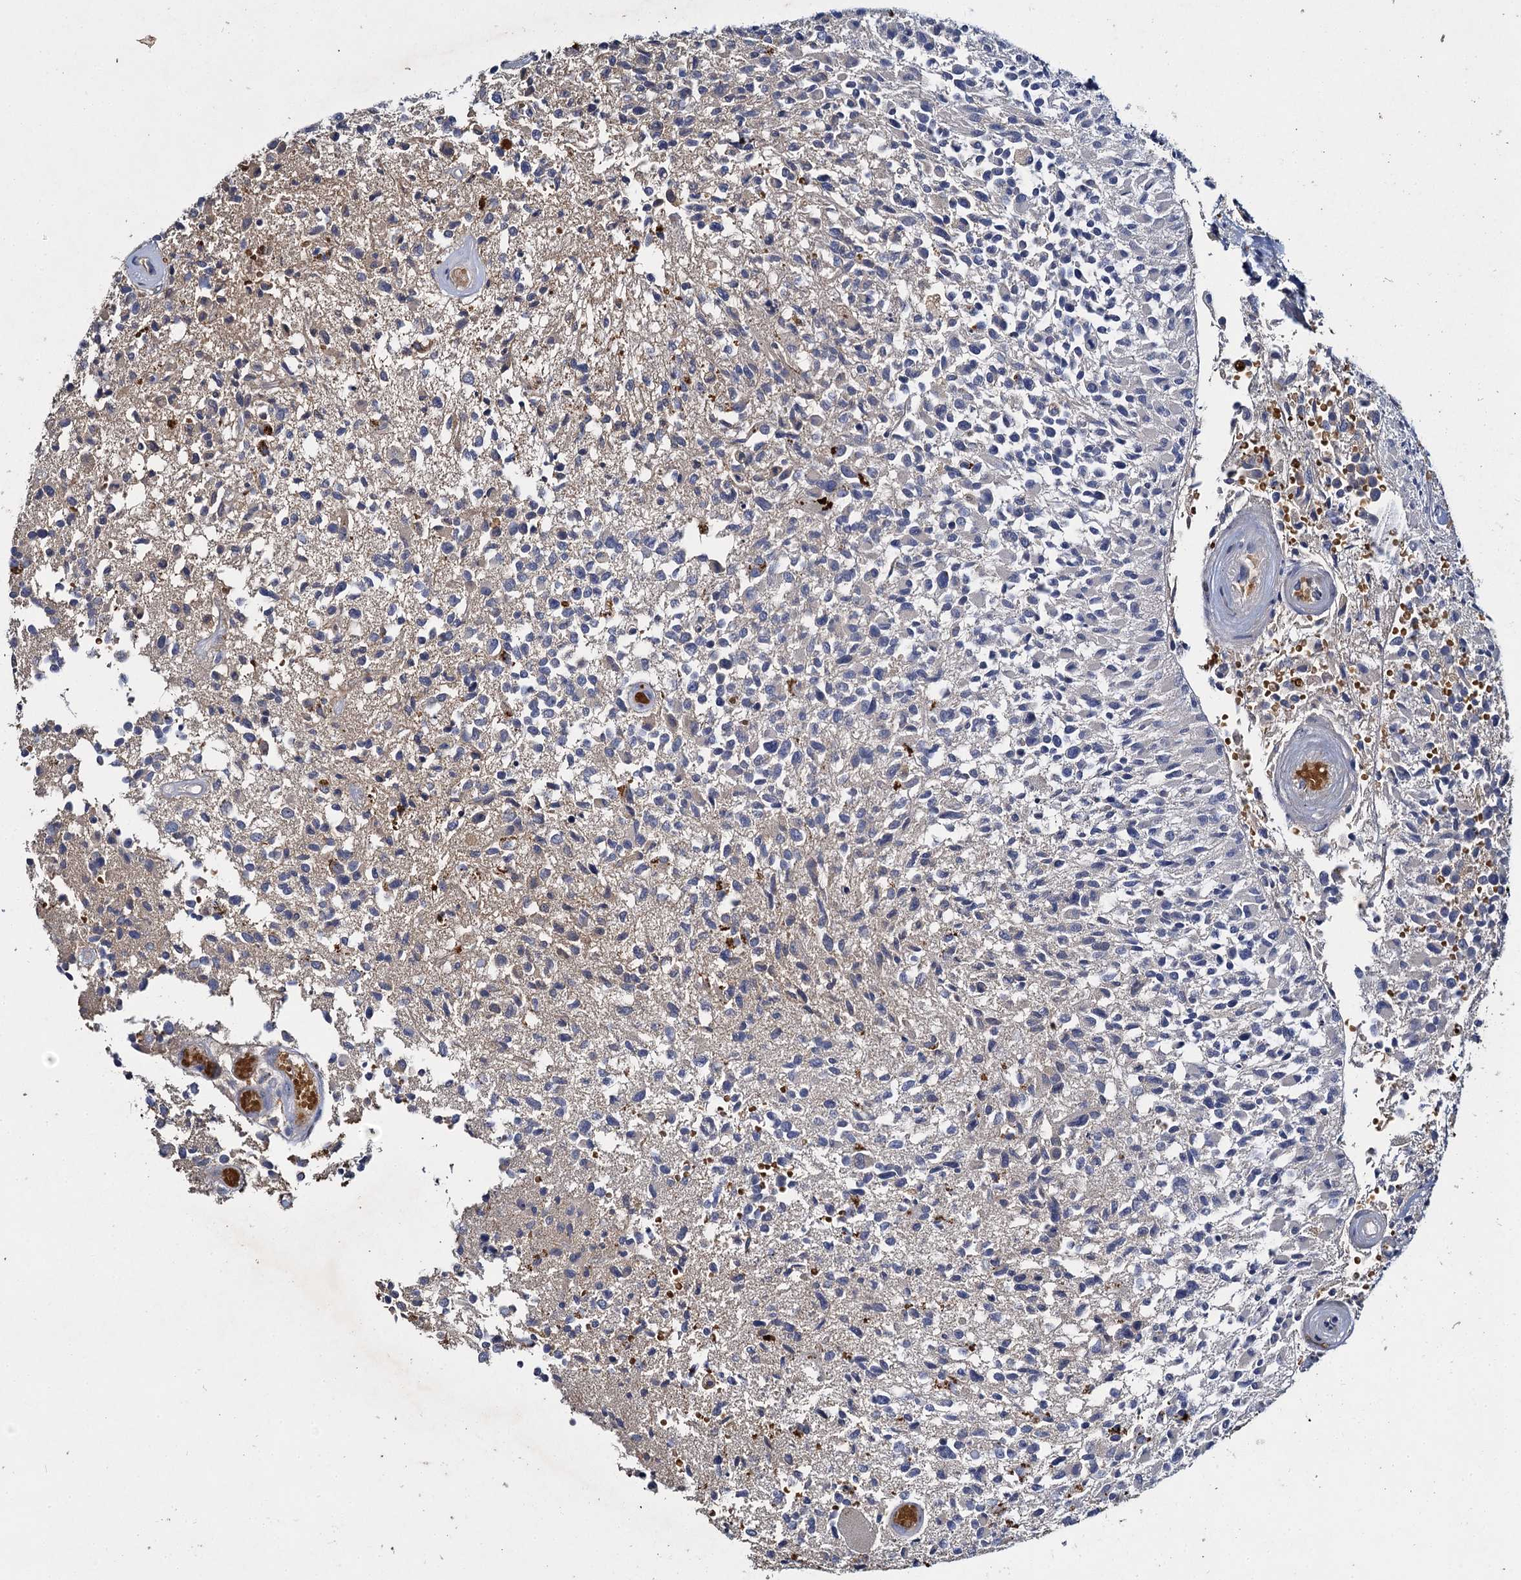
{"staining": {"intensity": "negative", "quantity": "none", "location": "none"}, "tissue": "glioma", "cell_type": "Tumor cells", "image_type": "cancer", "snomed": [{"axis": "morphology", "description": "Glioma, malignant, High grade"}, {"axis": "morphology", "description": "Glioblastoma, NOS"}, {"axis": "topography", "description": "Brain"}], "caption": "A high-resolution micrograph shows immunohistochemistry staining of malignant glioma (high-grade), which displays no significant staining in tumor cells.", "gene": "SLC11A2", "patient": {"sex": "male", "age": 60}}